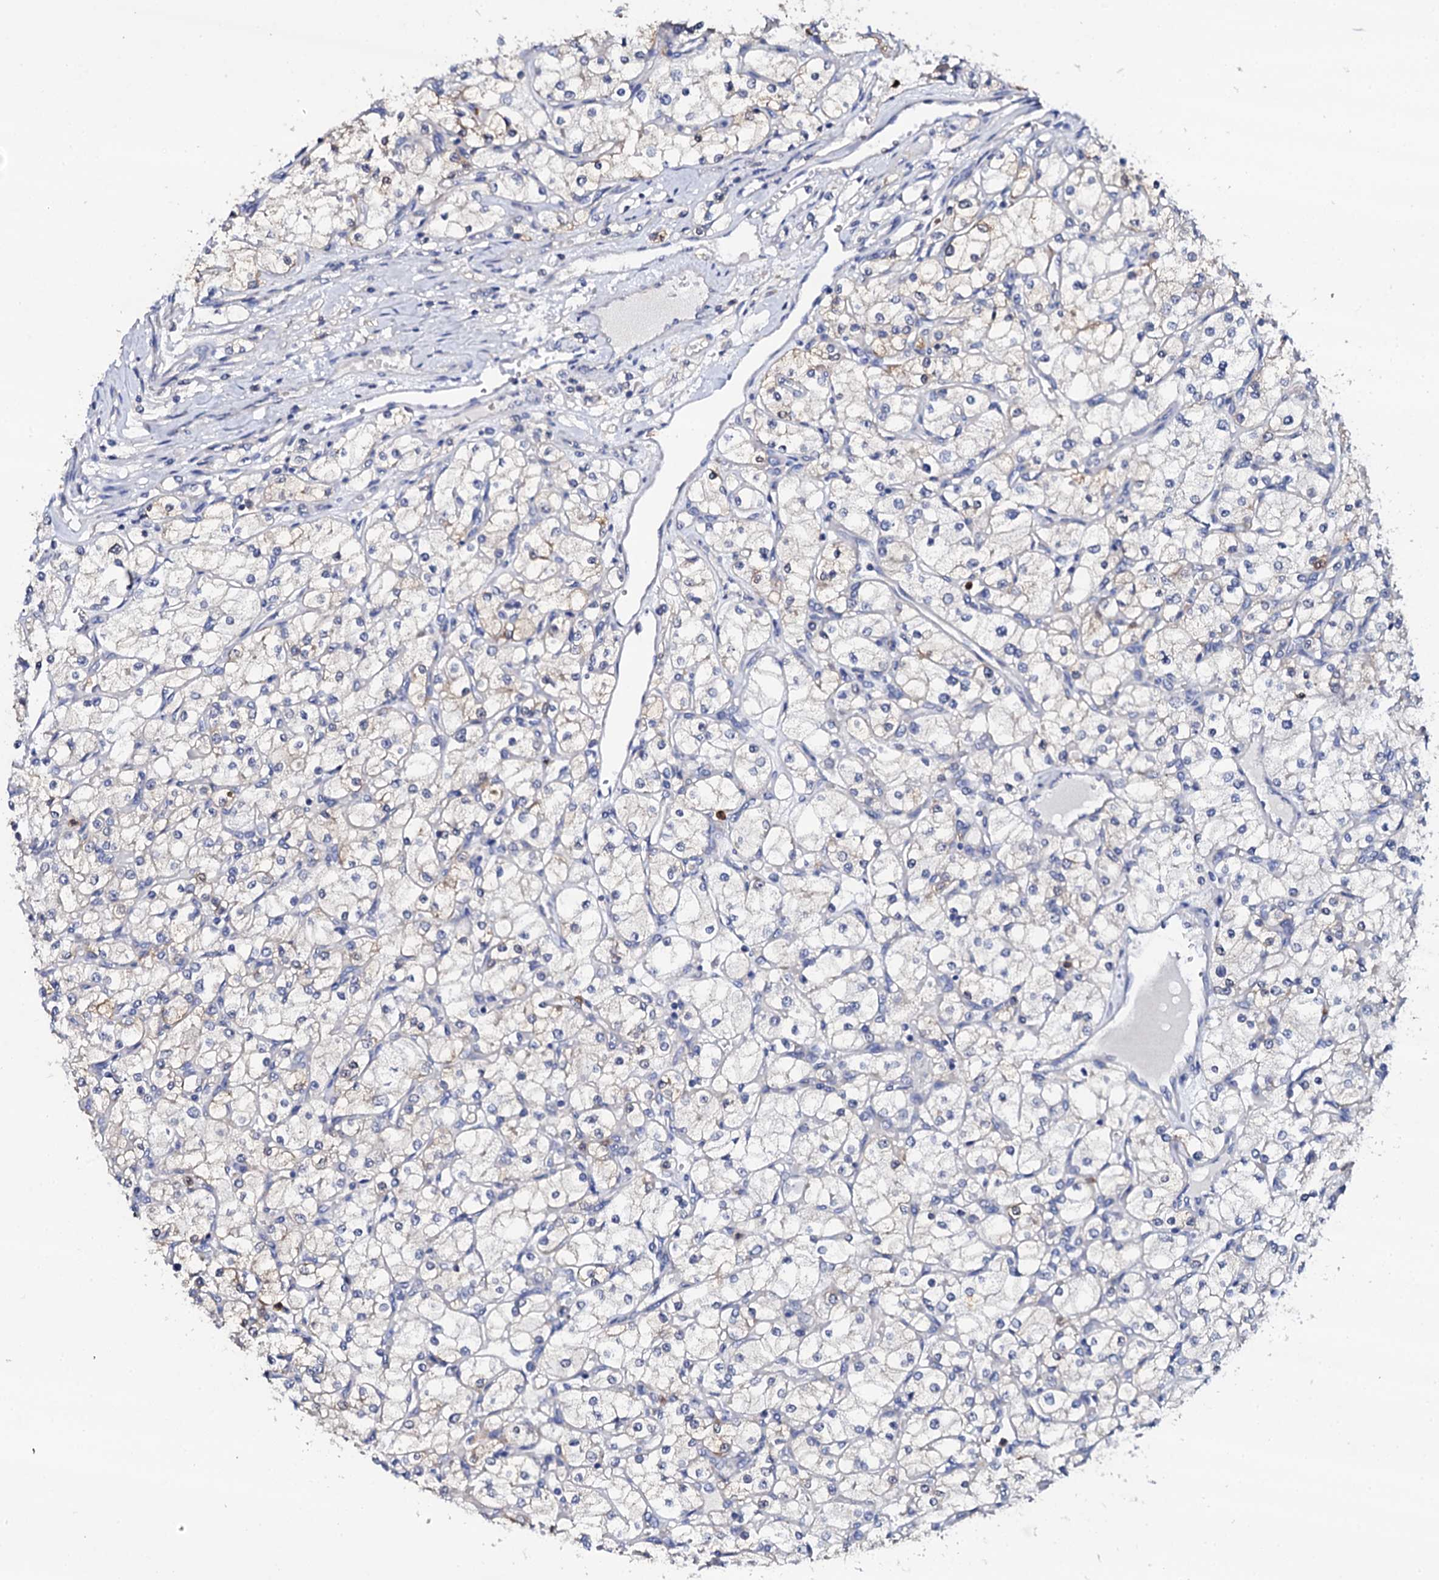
{"staining": {"intensity": "negative", "quantity": "none", "location": "none"}, "tissue": "renal cancer", "cell_type": "Tumor cells", "image_type": "cancer", "snomed": [{"axis": "morphology", "description": "Adenocarcinoma, NOS"}, {"axis": "topography", "description": "Kidney"}], "caption": "The micrograph exhibits no staining of tumor cells in renal cancer (adenocarcinoma).", "gene": "NAA16", "patient": {"sex": "male", "age": 80}}